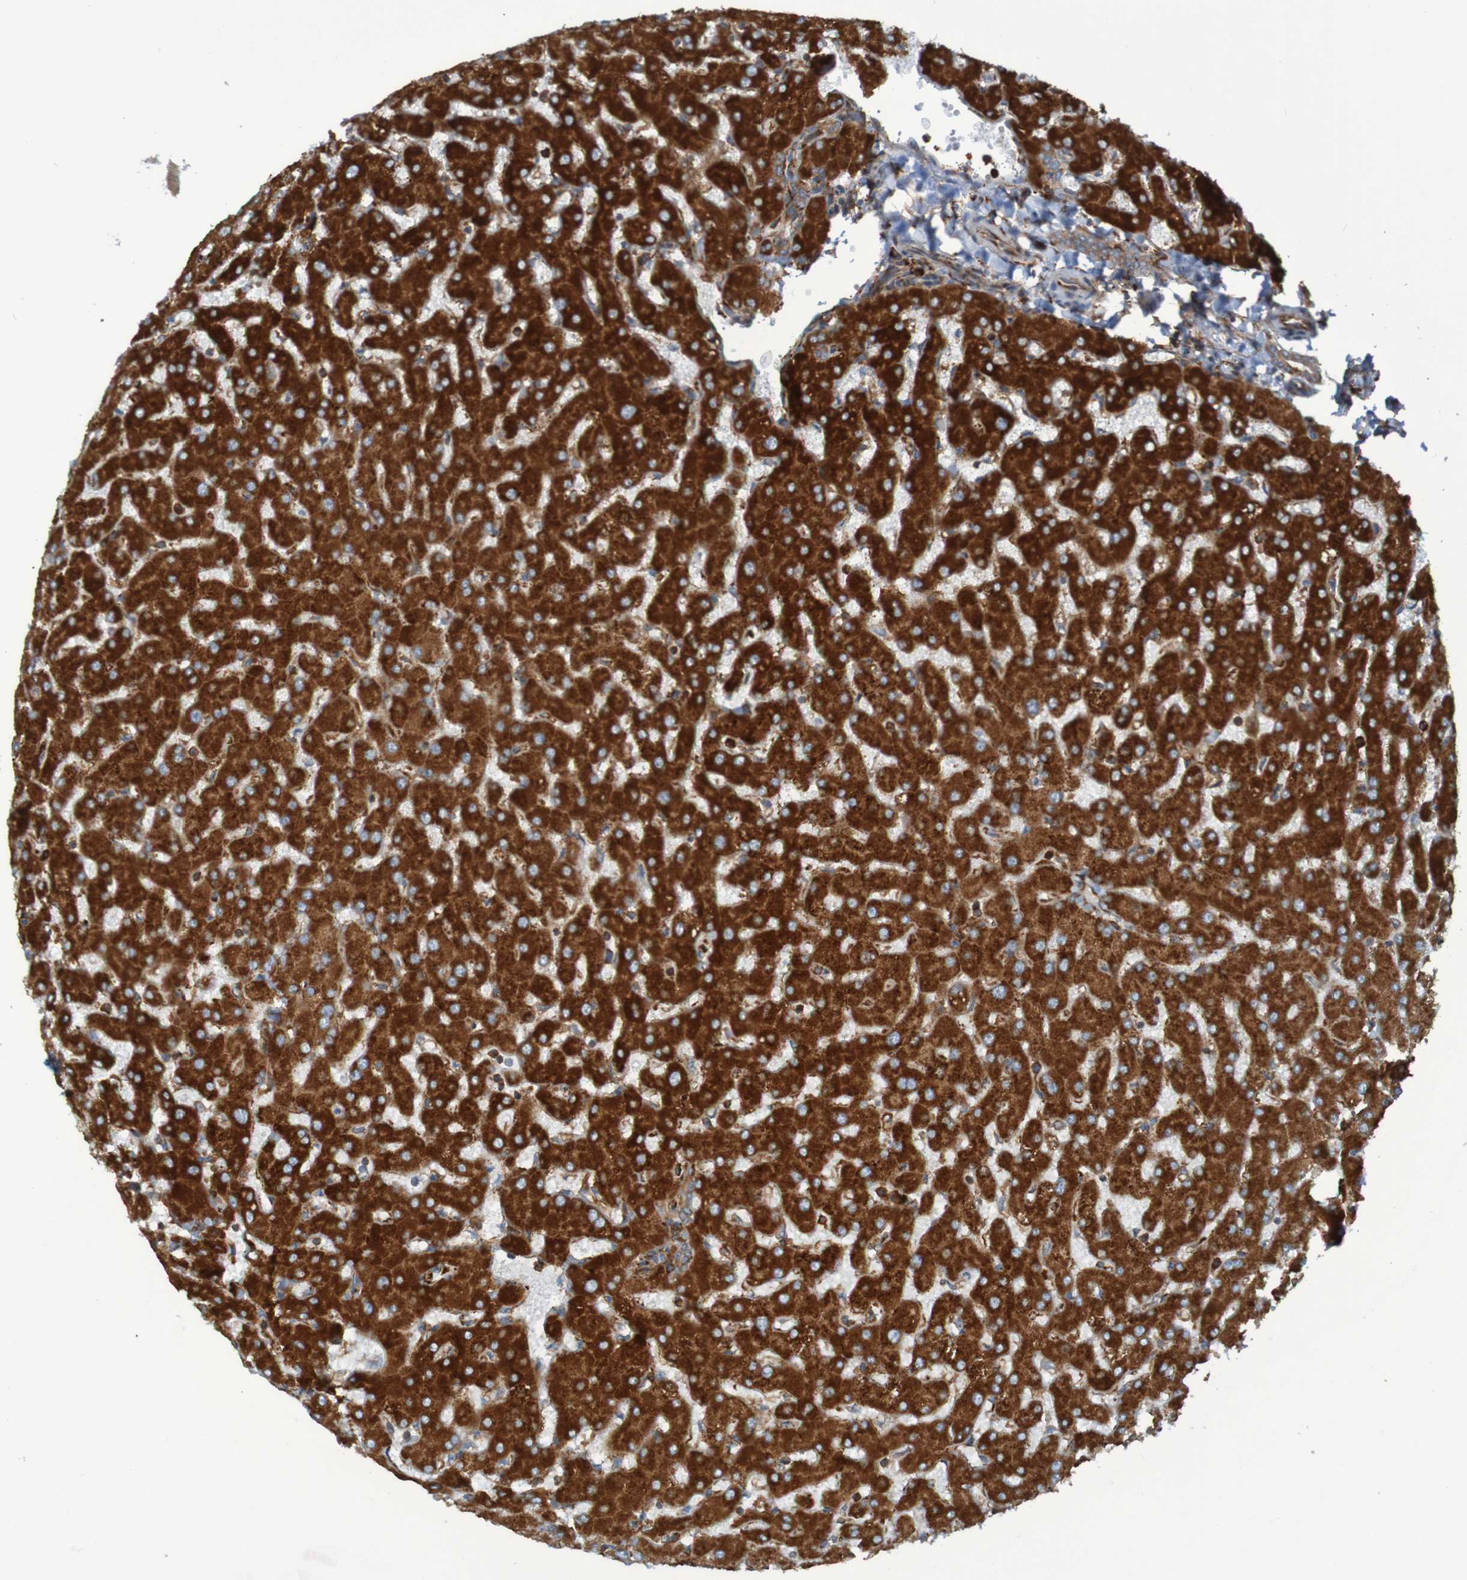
{"staining": {"intensity": "moderate", "quantity": ">75%", "location": "cytoplasmic/membranous"}, "tissue": "liver", "cell_type": "Cholangiocytes", "image_type": "normal", "snomed": [{"axis": "morphology", "description": "Normal tissue, NOS"}, {"axis": "topography", "description": "Liver"}], "caption": "Immunohistochemical staining of normal liver displays moderate cytoplasmic/membranous protein expression in about >75% of cholangiocytes.", "gene": "RPL10", "patient": {"sex": "female", "age": 63}}